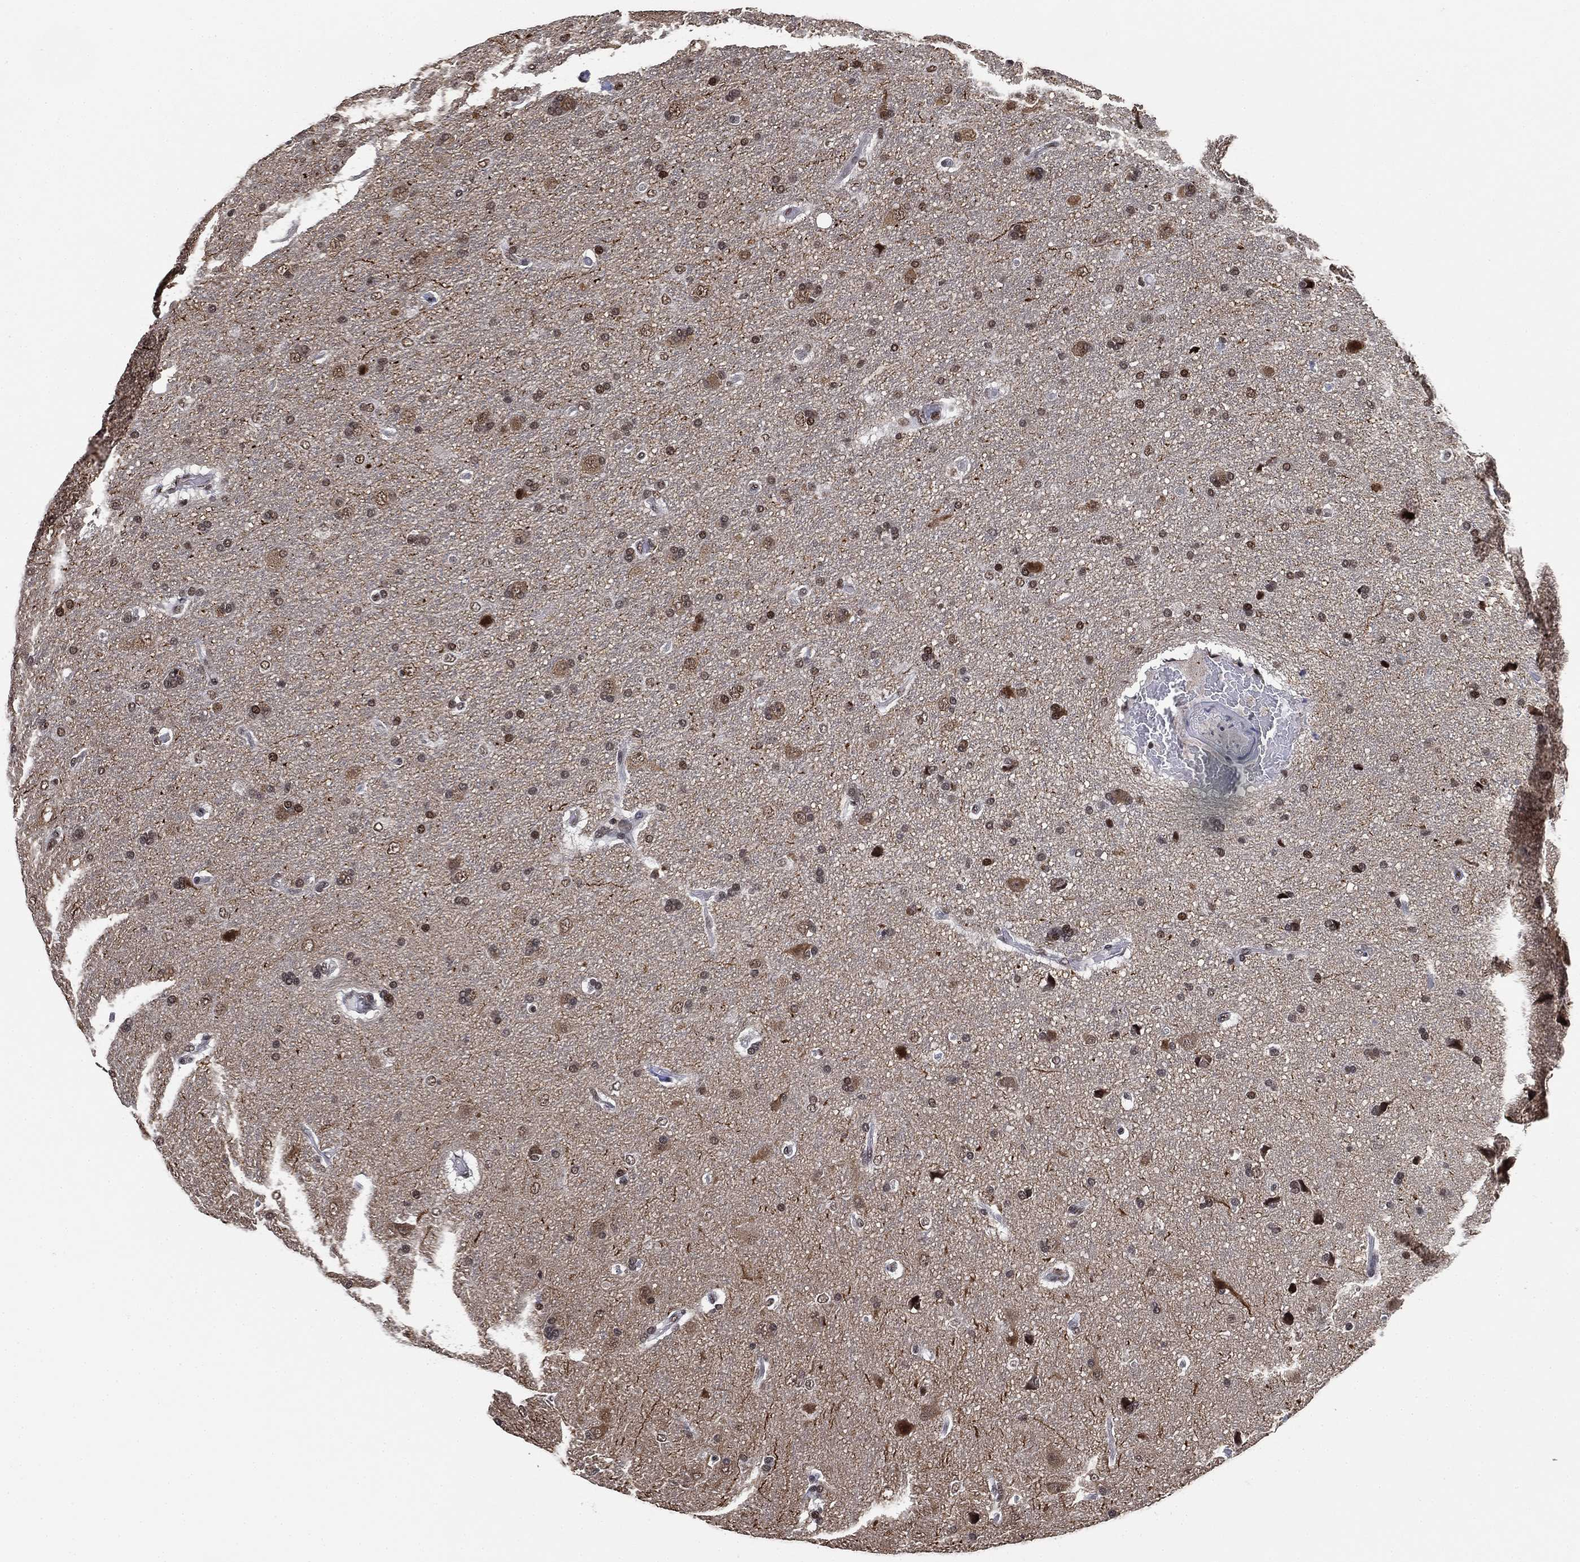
{"staining": {"intensity": "weak", "quantity": "<25%", "location": "nuclear"}, "tissue": "glioma", "cell_type": "Tumor cells", "image_type": "cancer", "snomed": [{"axis": "morphology", "description": "Glioma, malignant, NOS"}, {"axis": "topography", "description": "Cerebral cortex"}], "caption": "Tumor cells are negative for brown protein staining in malignant glioma. (Immunohistochemistry (ihc), brightfield microscopy, high magnification).", "gene": "ZSCAN30", "patient": {"sex": "male", "age": 58}}